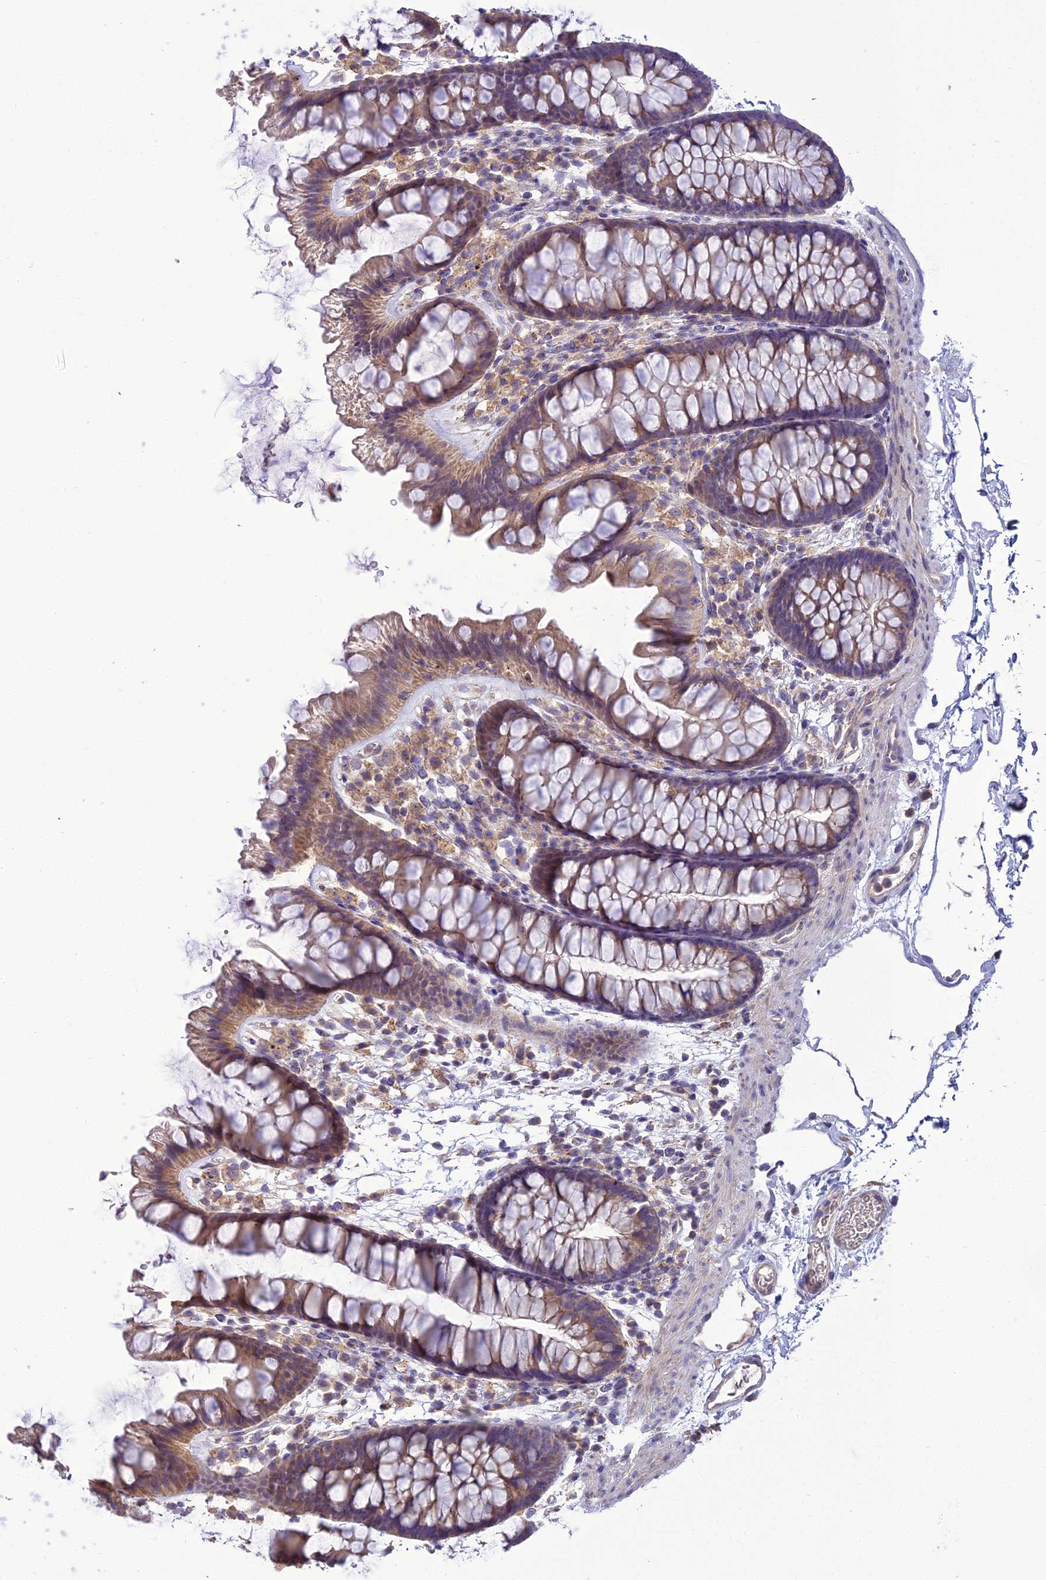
{"staining": {"intensity": "negative", "quantity": "none", "location": "none"}, "tissue": "colon", "cell_type": "Endothelial cells", "image_type": "normal", "snomed": [{"axis": "morphology", "description": "Normal tissue, NOS"}, {"axis": "topography", "description": "Colon"}], "caption": "A photomicrograph of colon stained for a protein shows no brown staining in endothelial cells.", "gene": "ENSG00000260272", "patient": {"sex": "female", "age": 62}}